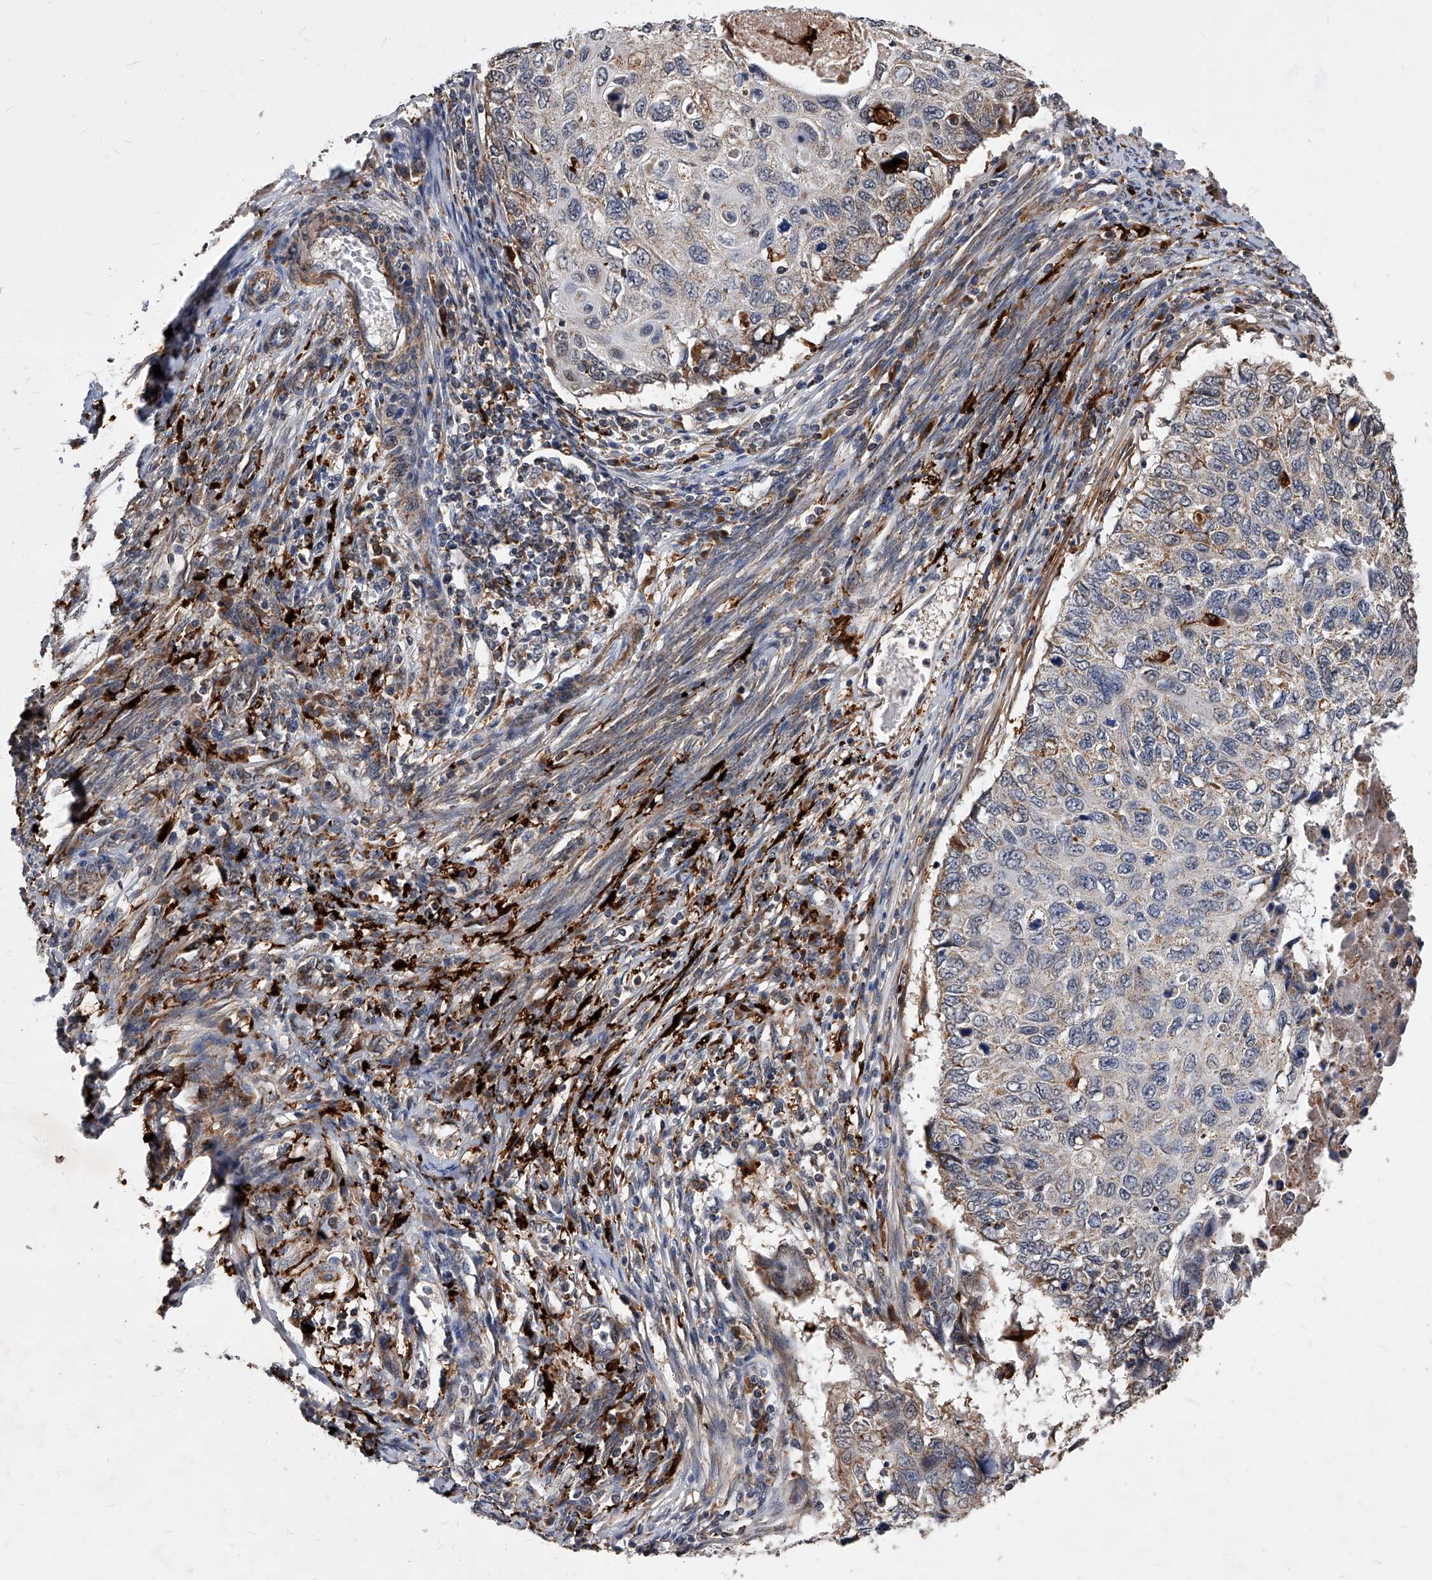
{"staining": {"intensity": "weak", "quantity": "<25%", "location": "cytoplasmic/membranous"}, "tissue": "cervical cancer", "cell_type": "Tumor cells", "image_type": "cancer", "snomed": [{"axis": "morphology", "description": "Squamous cell carcinoma, NOS"}, {"axis": "topography", "description": "Cervix"}], "caption": "Tumor cells show no significant positivity in cervical cancer (squamous cell carcinoma).", "gene": "SOBP", "patient": {"sex": "female", "age": 70}}